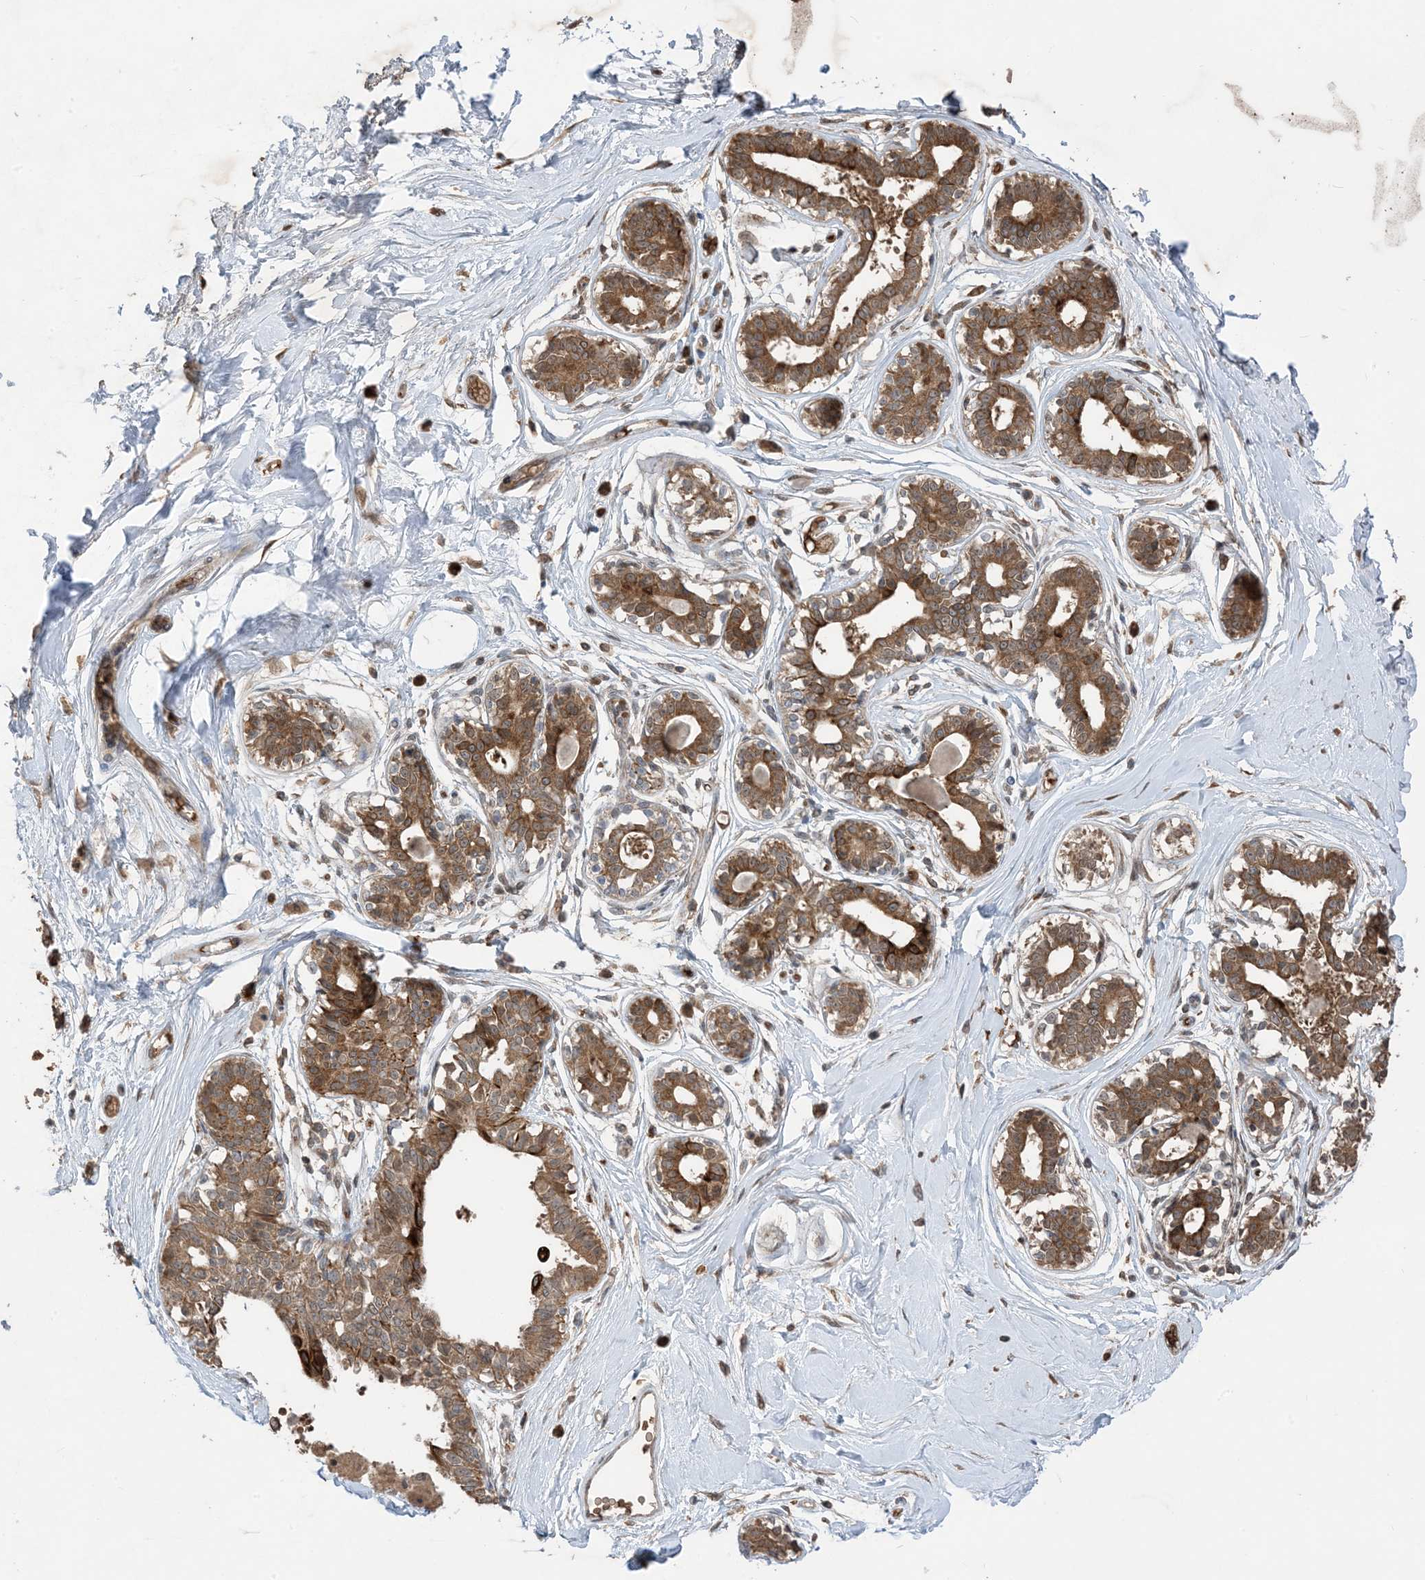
{"staining": {"intensity": "weak", "quantity": "<25%", "location": "cytoplasmic/membranous"}, "tissue": "breast", "cell_type": "Adipocytes", "image_type": "normal", "snomed": [{"axis": "morphology", "description": "Normal tissue, NOS"}, {"axis": "topography", "description": "Breast"}], "caption": "Immunohistochemistry (IHC) image of benign breast stained for a protein (brown), which exhibits no staining in adipocytes.", "gene": "PUSL1", "patient": {"sex": "female", "age": 45}}